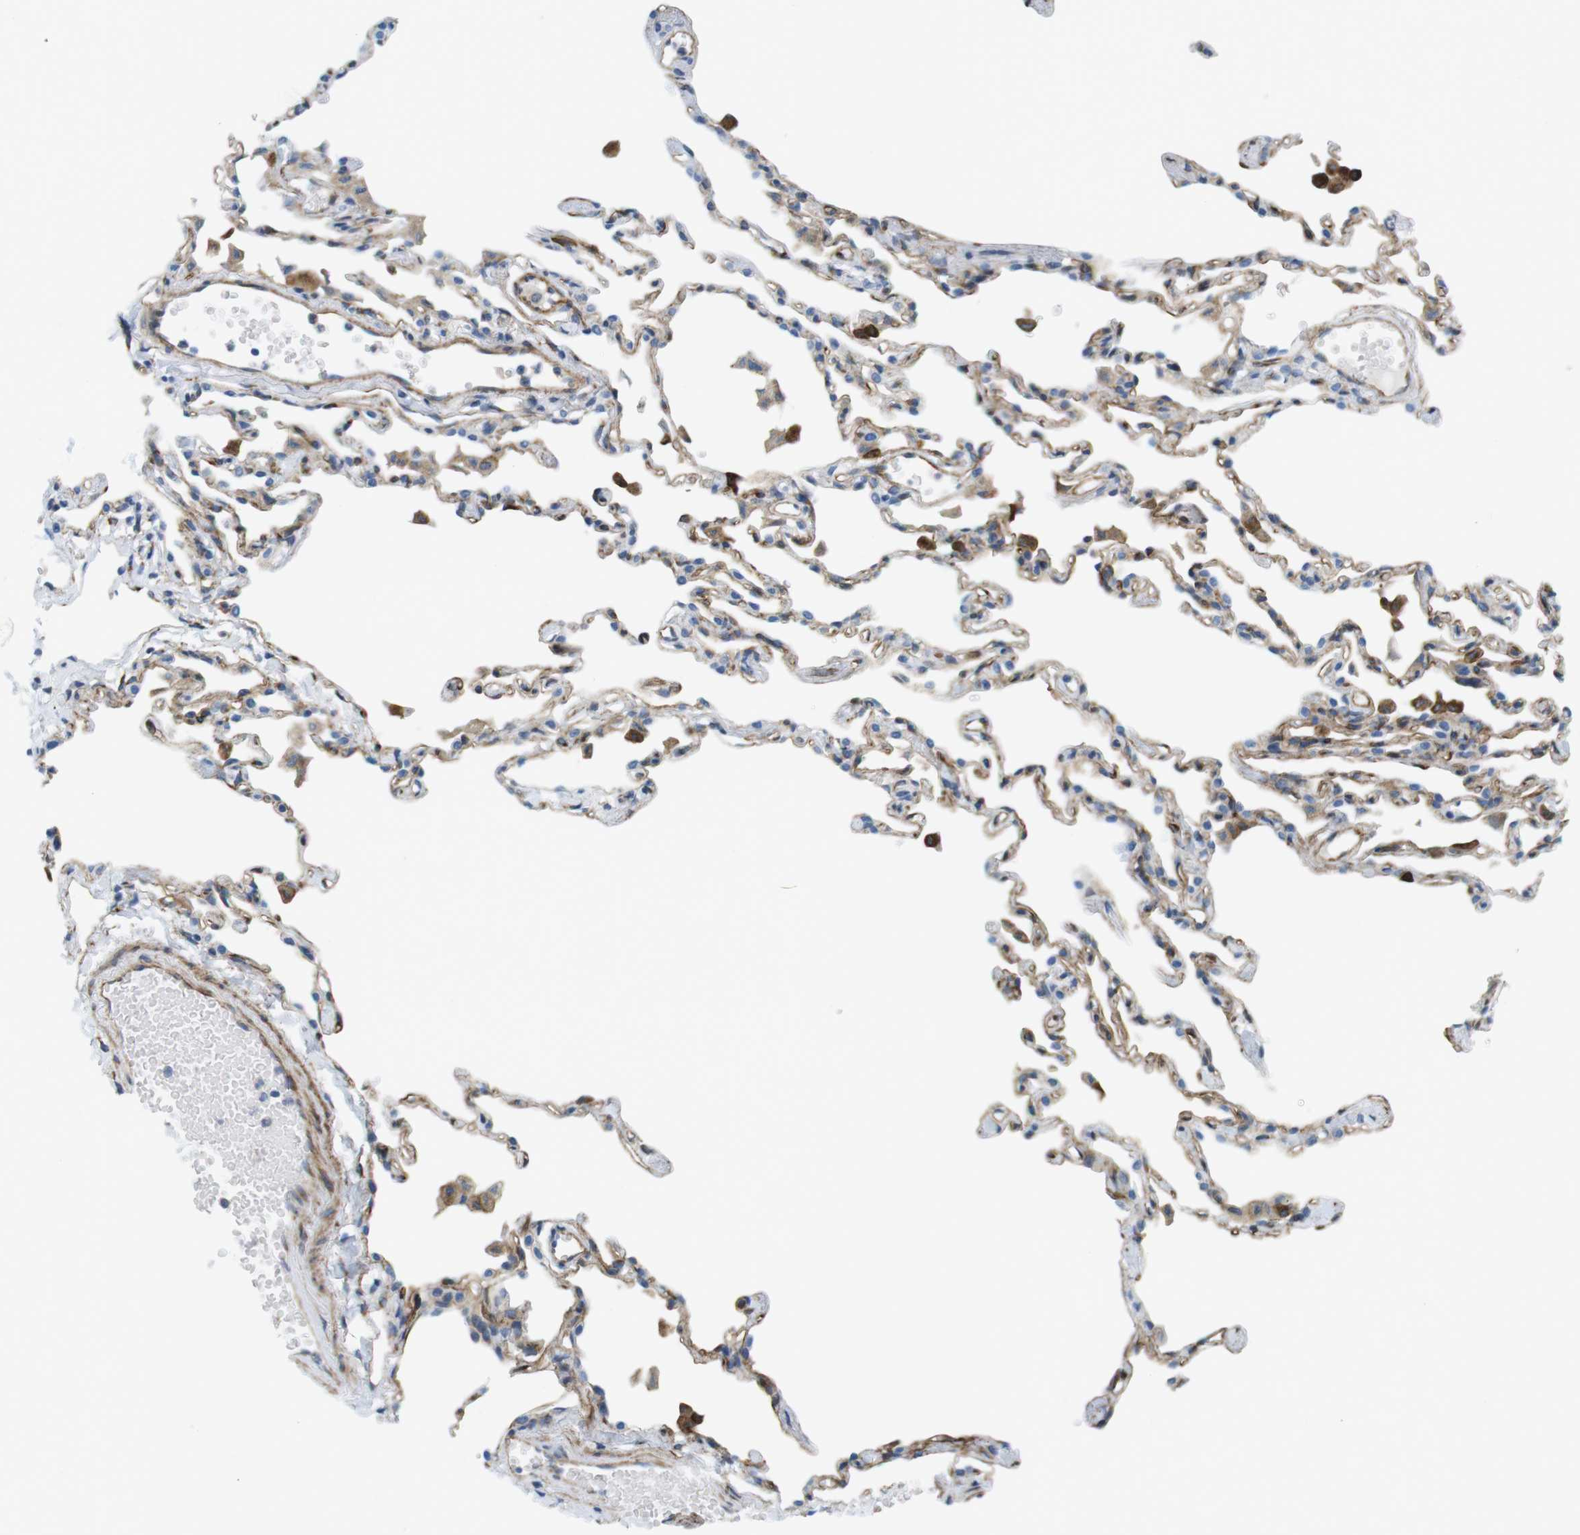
{"staining": {"intensity": "weak", "quantity": "25%-75%", "location": "cytoplasmic/membranous"}, "tissue": "lung", "cell_type": "Alveolar cells", "image_type": "normal", "snomed": [{"axis": "morphology", "description": "Normal tissue, NOS"}, {"axis": "topography", "description": "Lung"}], "caption": "A micrograph of lung stained for a protein displays weak cytoplasmic/membranous brown staining in alveolar cells.", "gene": "MYH9", "patient": {"sex": "female", "age": 49}}